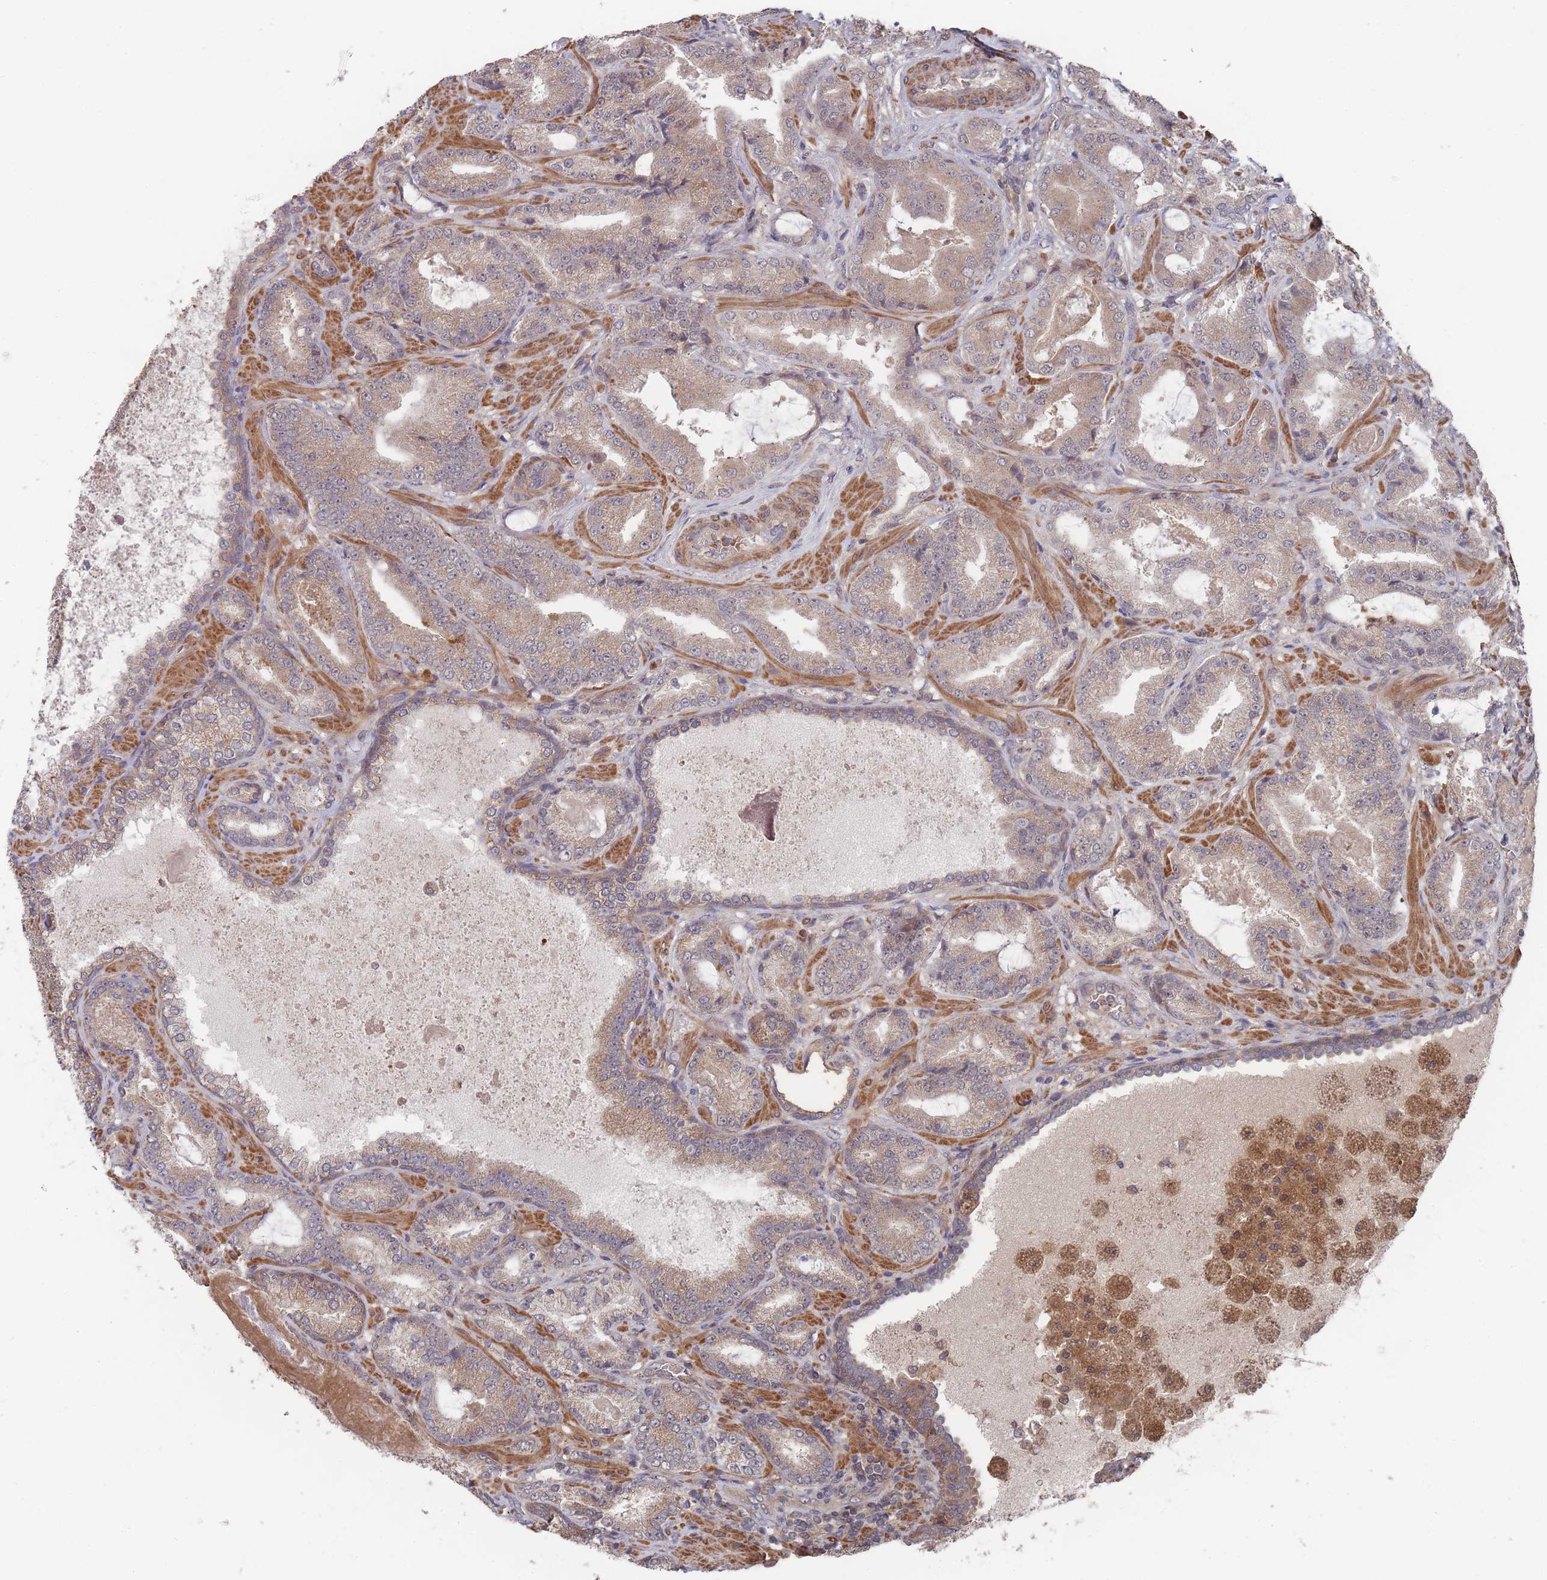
{"staining": {"intensity": "weak", "quantity": ">75%", "location": "cytoplasmic/membranous"}, "tissue": "prostate cancer", "cell_type": "Tumor cells", "image_type": "cancer", "snomed": [{"axis": "morphology", "description": "Adenocarcinoma, High grade"}, {"axis": "topography", "description": "Prostate"}], "caption": "High-magnification brightfield microscopy of prostate adenocarcinoma (high-grade) stained with DAB (brown) and counterstained with hematoxylin (blue). tumor cells exhibit weak cytoplasmic/membranous positivity is appreciated in approximately>75% of cells. Nuclei are stained in blue.", "gene": "SF3B1", "patient": {"sex": "male", "age": 68}}